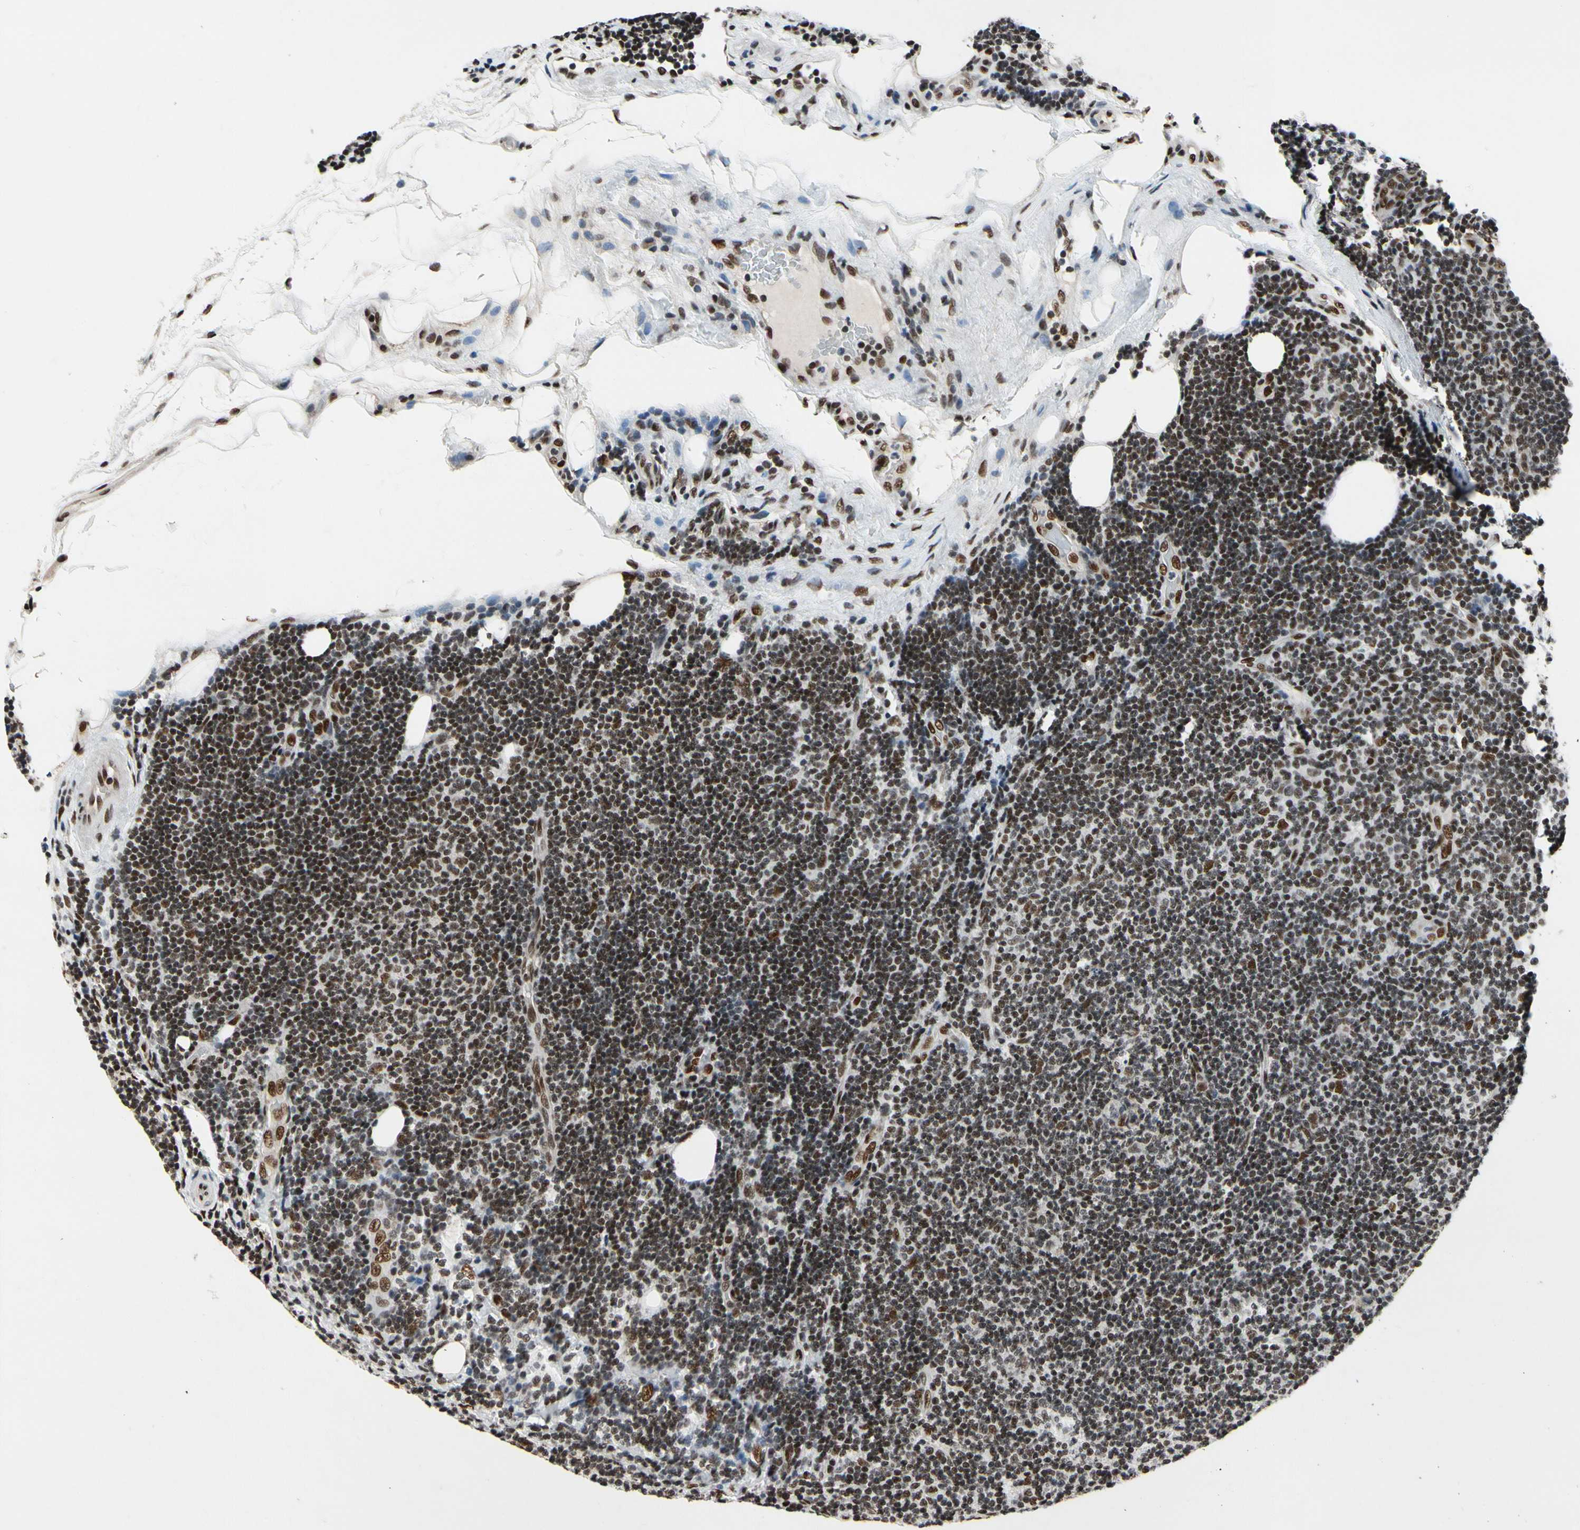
{"staining": {"intensity": "strong", "quantity": ">75%", "location": "nuclear"}, "tissue": "lymphoma", "cell_type": "Tumor cells", "image_type": "cancer", "snomed": [{"axis": "morphology", "description": "Malignant lymphoma, non-Hodgkin's type, Low grade"}, {"axis": "topography", "description": "Lymph node"}], "caption": "Lymphoma stained with DAB immunohistochemistry (IHC) exhibits high levels of strong nuclear positivity in about >75% of tumor cells.", "gene": "RECQL", "patient": {"sex": "male", "age": 83}}